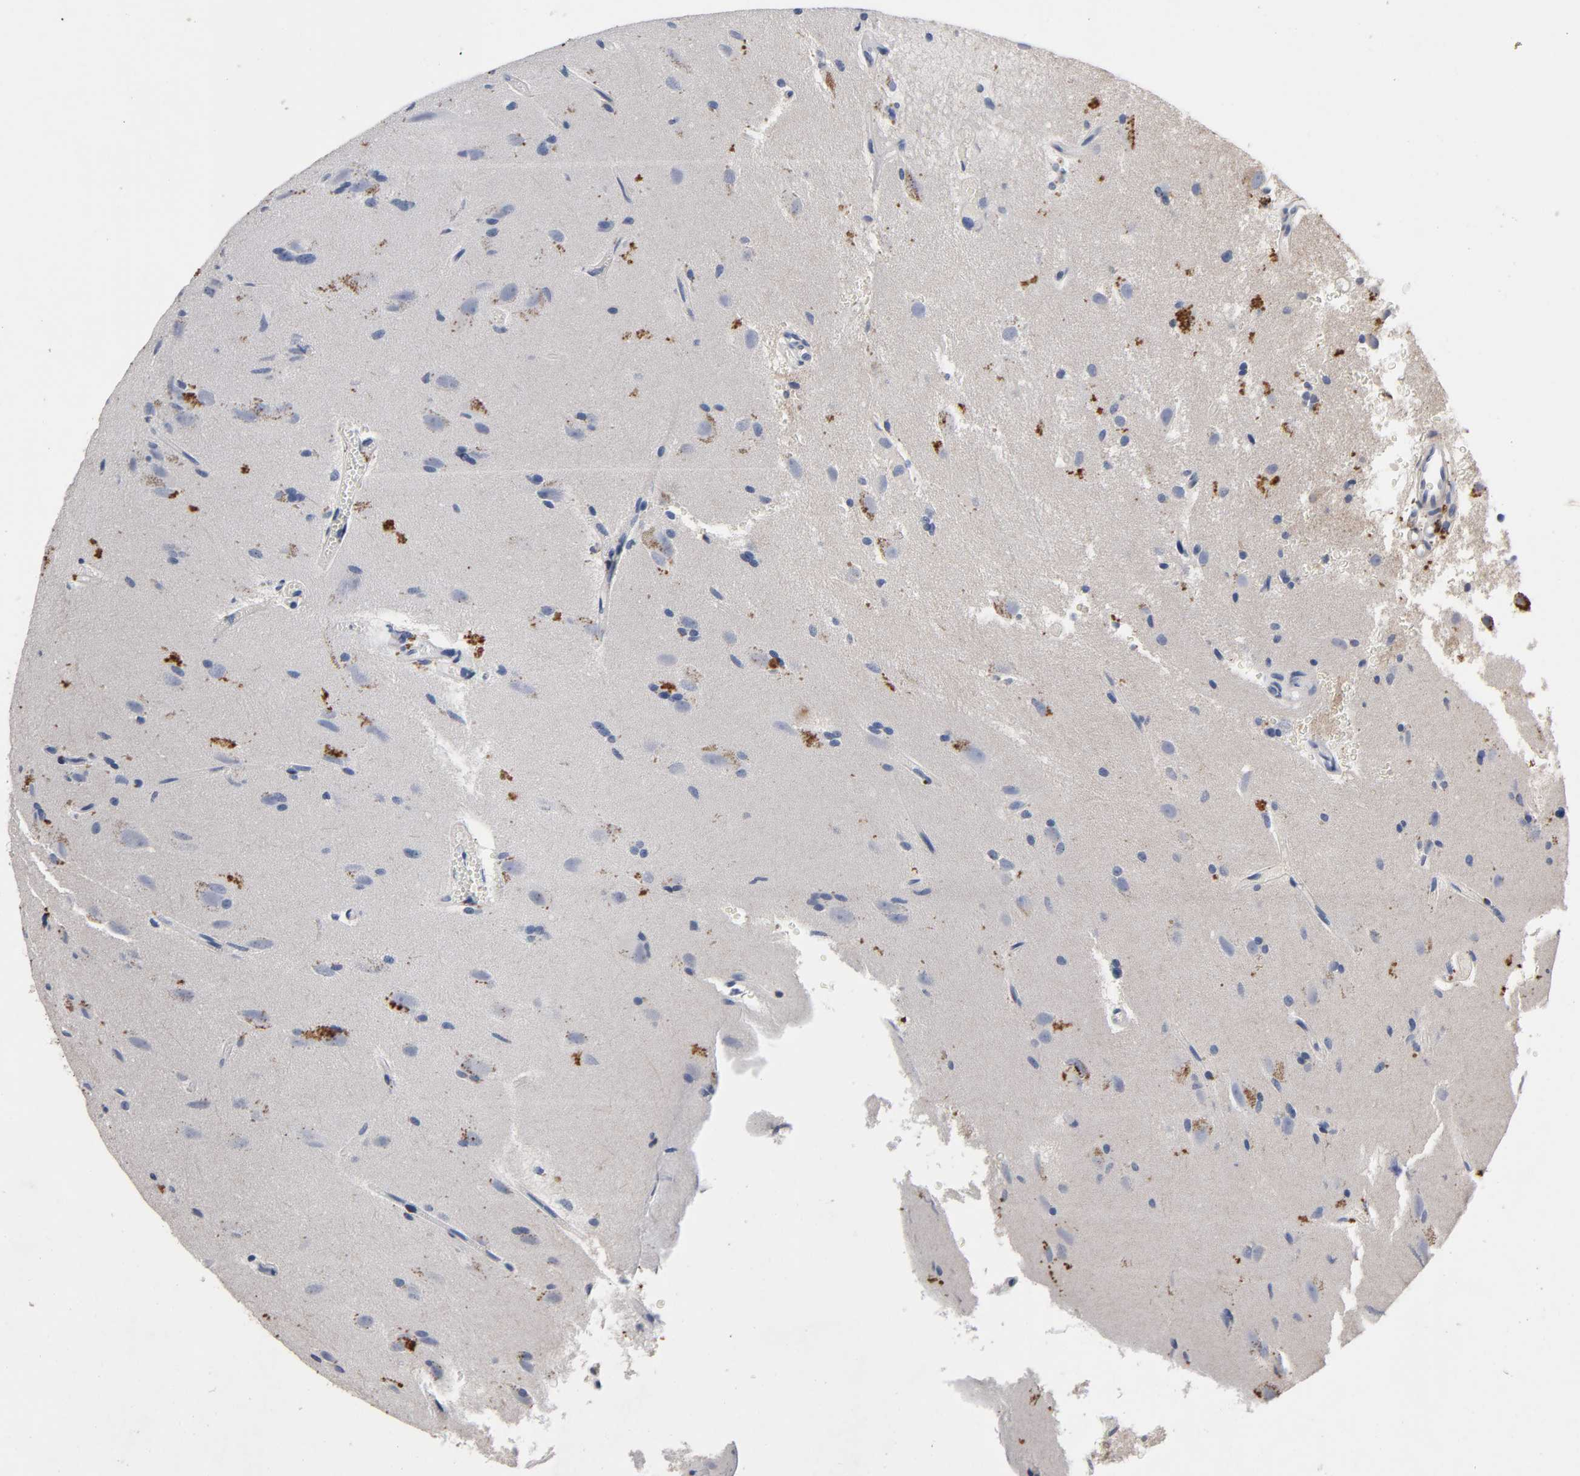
{"staining": {"intensity": "negative", "quantity": "none", "location": "none"}, "tissue": "glioma", "cell_type": "Tumor cells", "image_type": "cancer", "snomed": [{"axis": "morphology", "description": "Normal tissue, NOS"}, {"axis": "morphology", "description": "Glioma, malignant, High grade"}, {"axis": "topography", "description": "Cerebral cortex"}], "caption": "Immunohistochemistry of human glioma reveals no expression in tumor cells.", "gene": "CCDC134", "patient": {"sex": "male", "age": 75}}